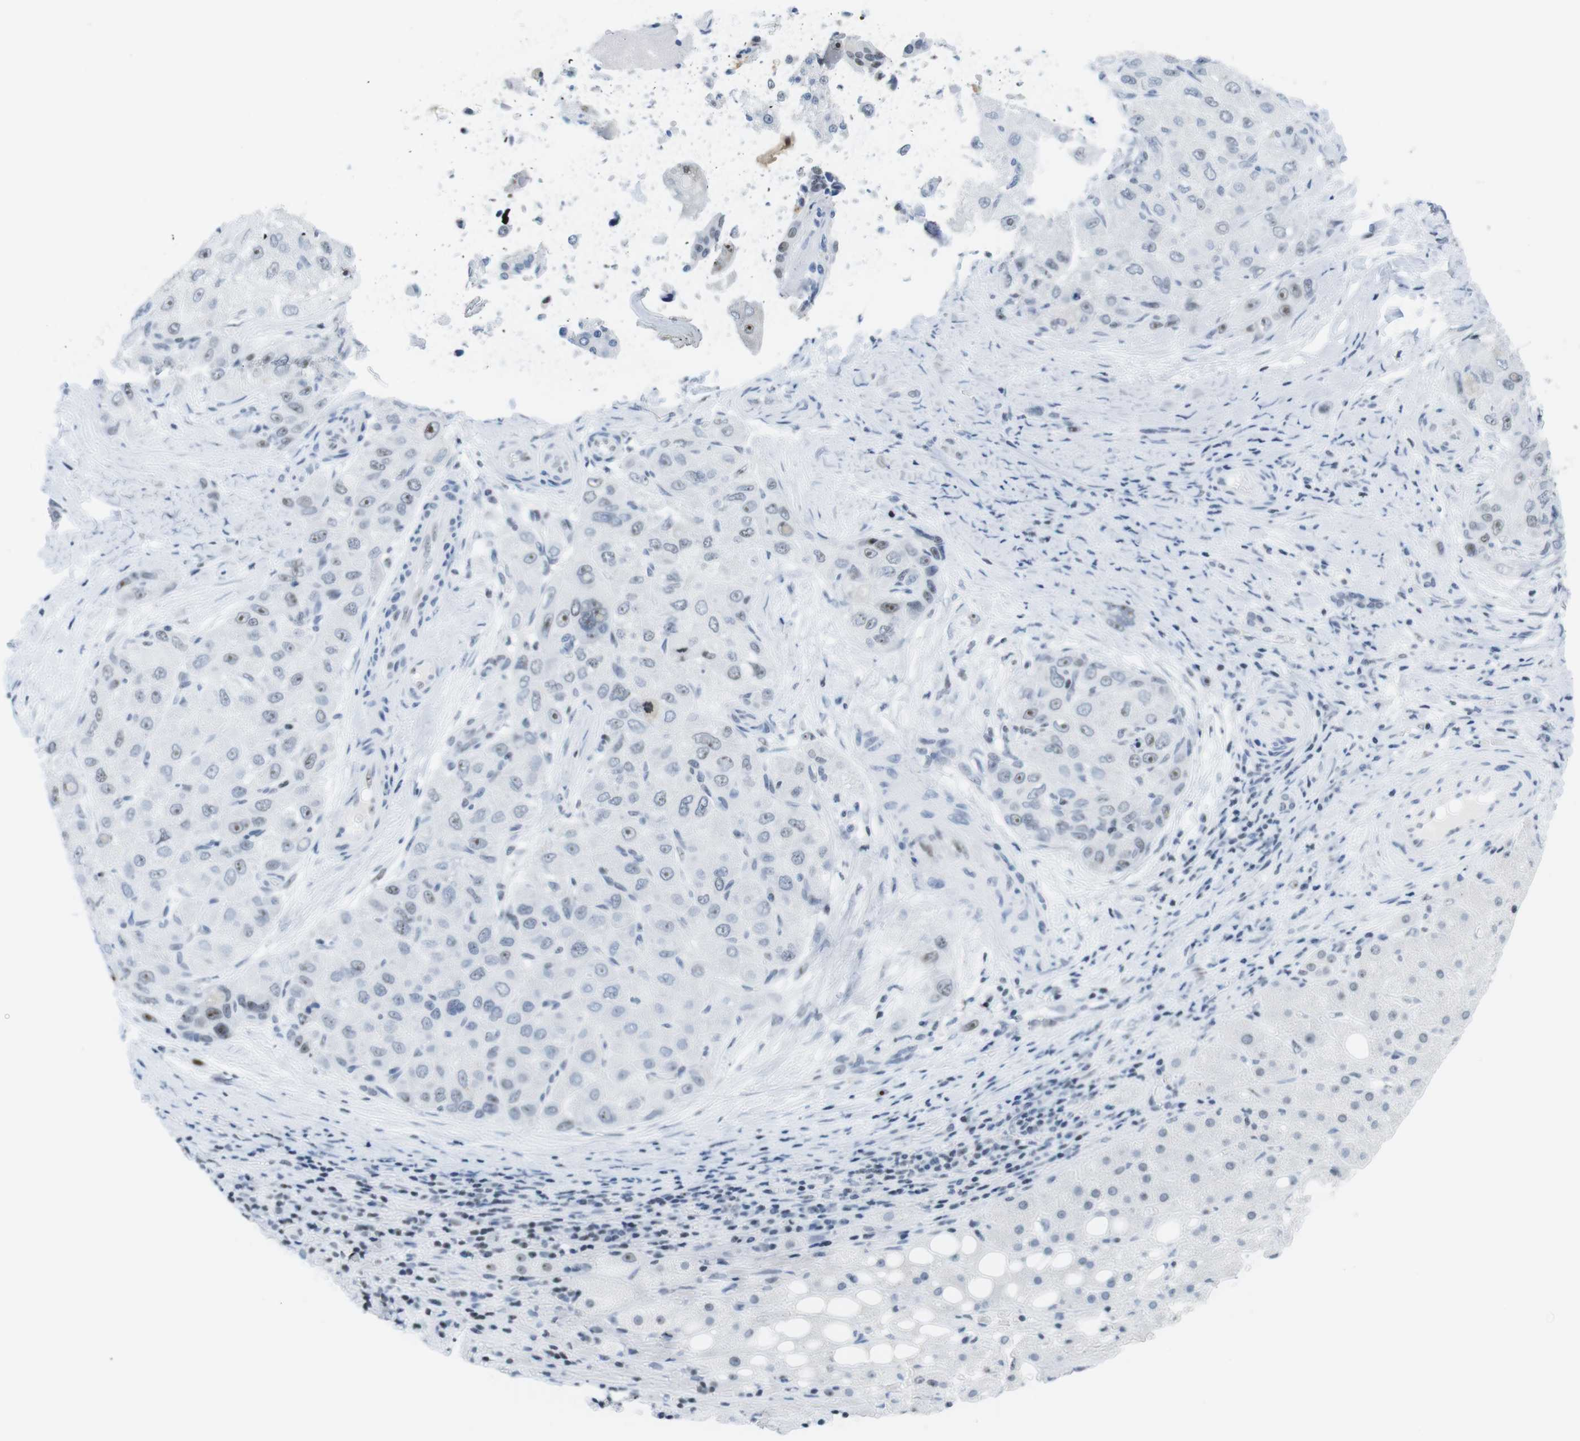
{"staining": {"intensity": "moderate", "quantity": "<25%", "location": "nuclear"}, "tissue": "liver cancer", "cell_type": "Tumor cells", "image_type": "cancer", "snomed": [{"axis": "morphology", "description": "Carcinoma, Hepatocellular, NOS"}, {"axis": "topography", "description": "Liver"}], "caption": "Protein staining reveals moderate nuclear expression in about <25% of tumor cells in liver cancer. The protein is stained brown, and the nuclei are stained in blue (DAB (3,3'-diaminobenzidine) IHC with brightfield microscopy, high magnification).", "gene": "NIFK", "patient": {"sex": "male", "age": 80}}